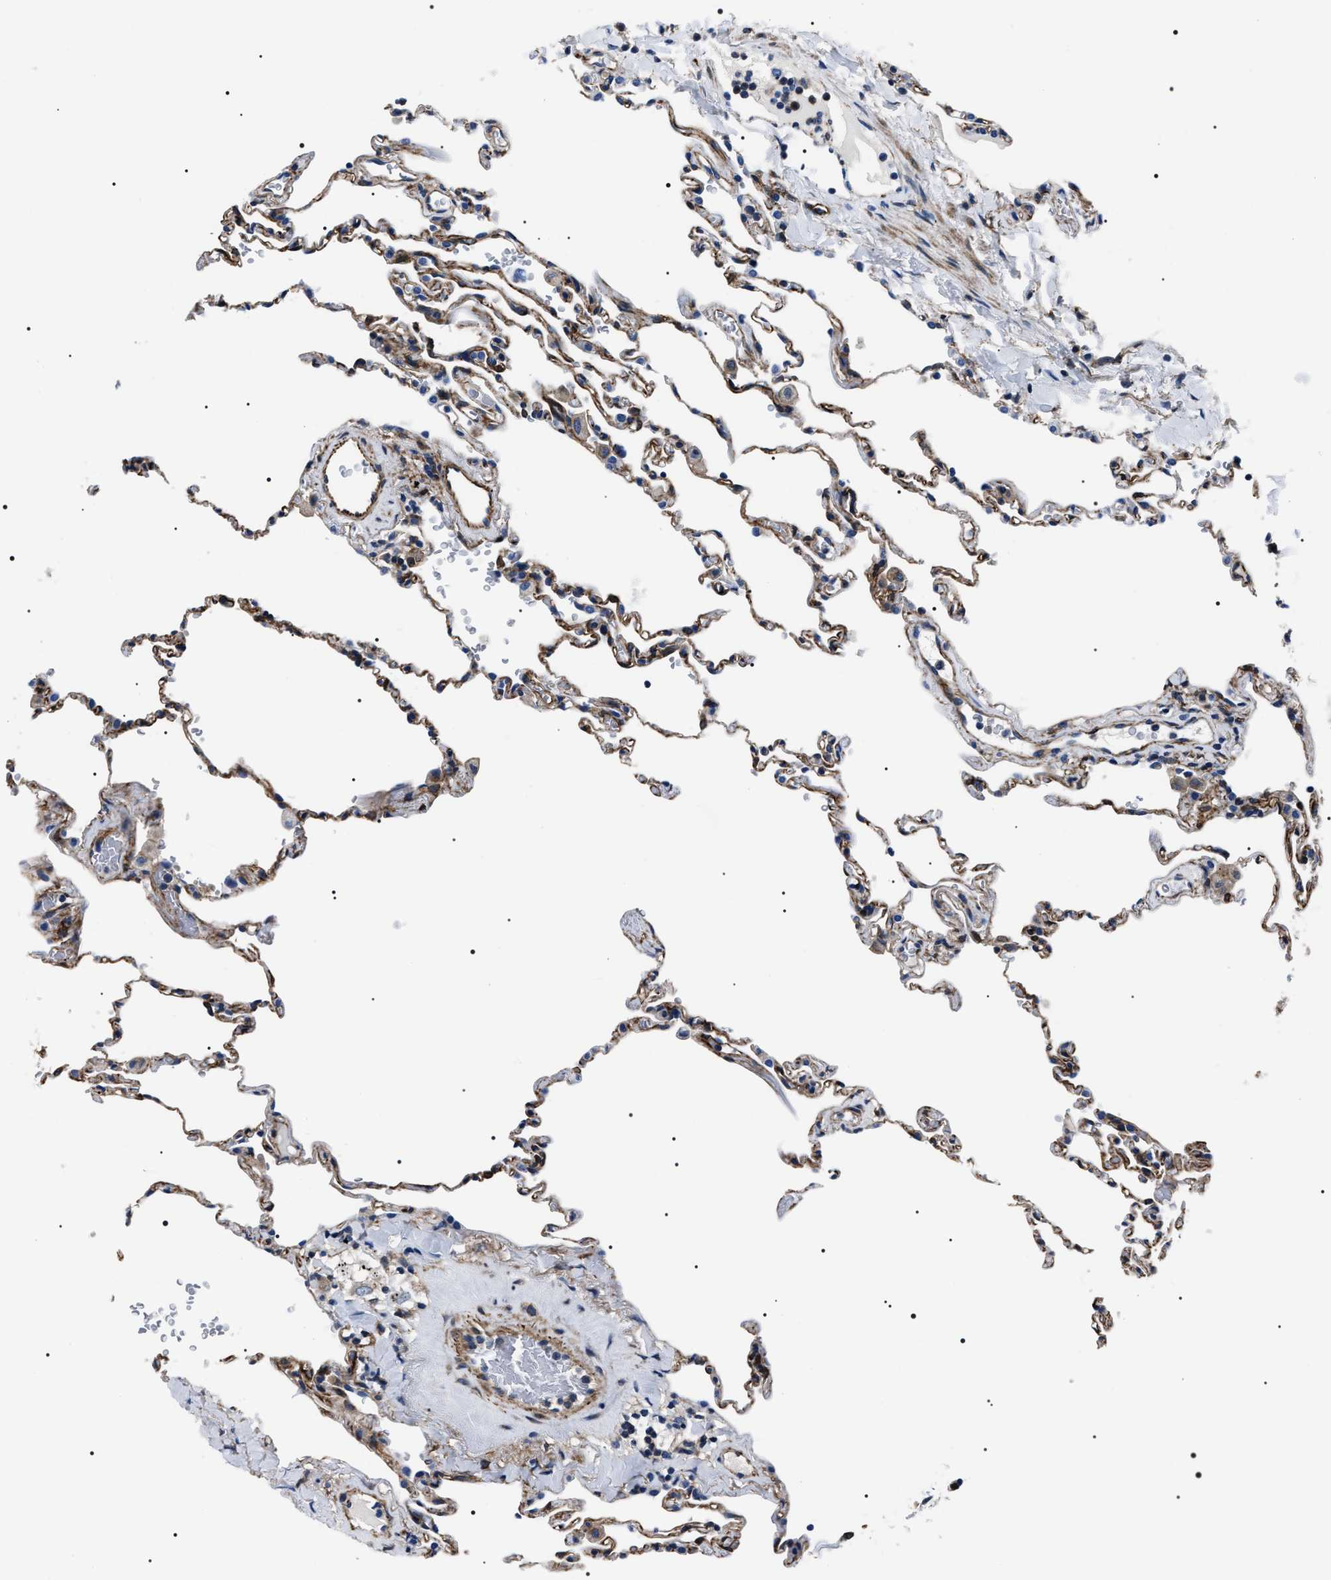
{"staining": {"intensity": "moderate", "quantity": "<25%", "location": "cytoplasmic/membranous"}, "tissue": "lung", "cell_type": "Alveolar cells", "image_type": "normal", "snomed": [{"axis": "morphology", "description": "Normal tissue, NOS"}, {"axis": "topography", "description": "Lung"}], "caption": "Alveolar cells show low levels of moderate cytoplasmic/membranous staining in about <25% of cells in normal human lung. (DAB = brown stain, brightfield microscopy at high magnification).", "gene": "BAG2", "patient": {"sex": "male", "age": 59}}